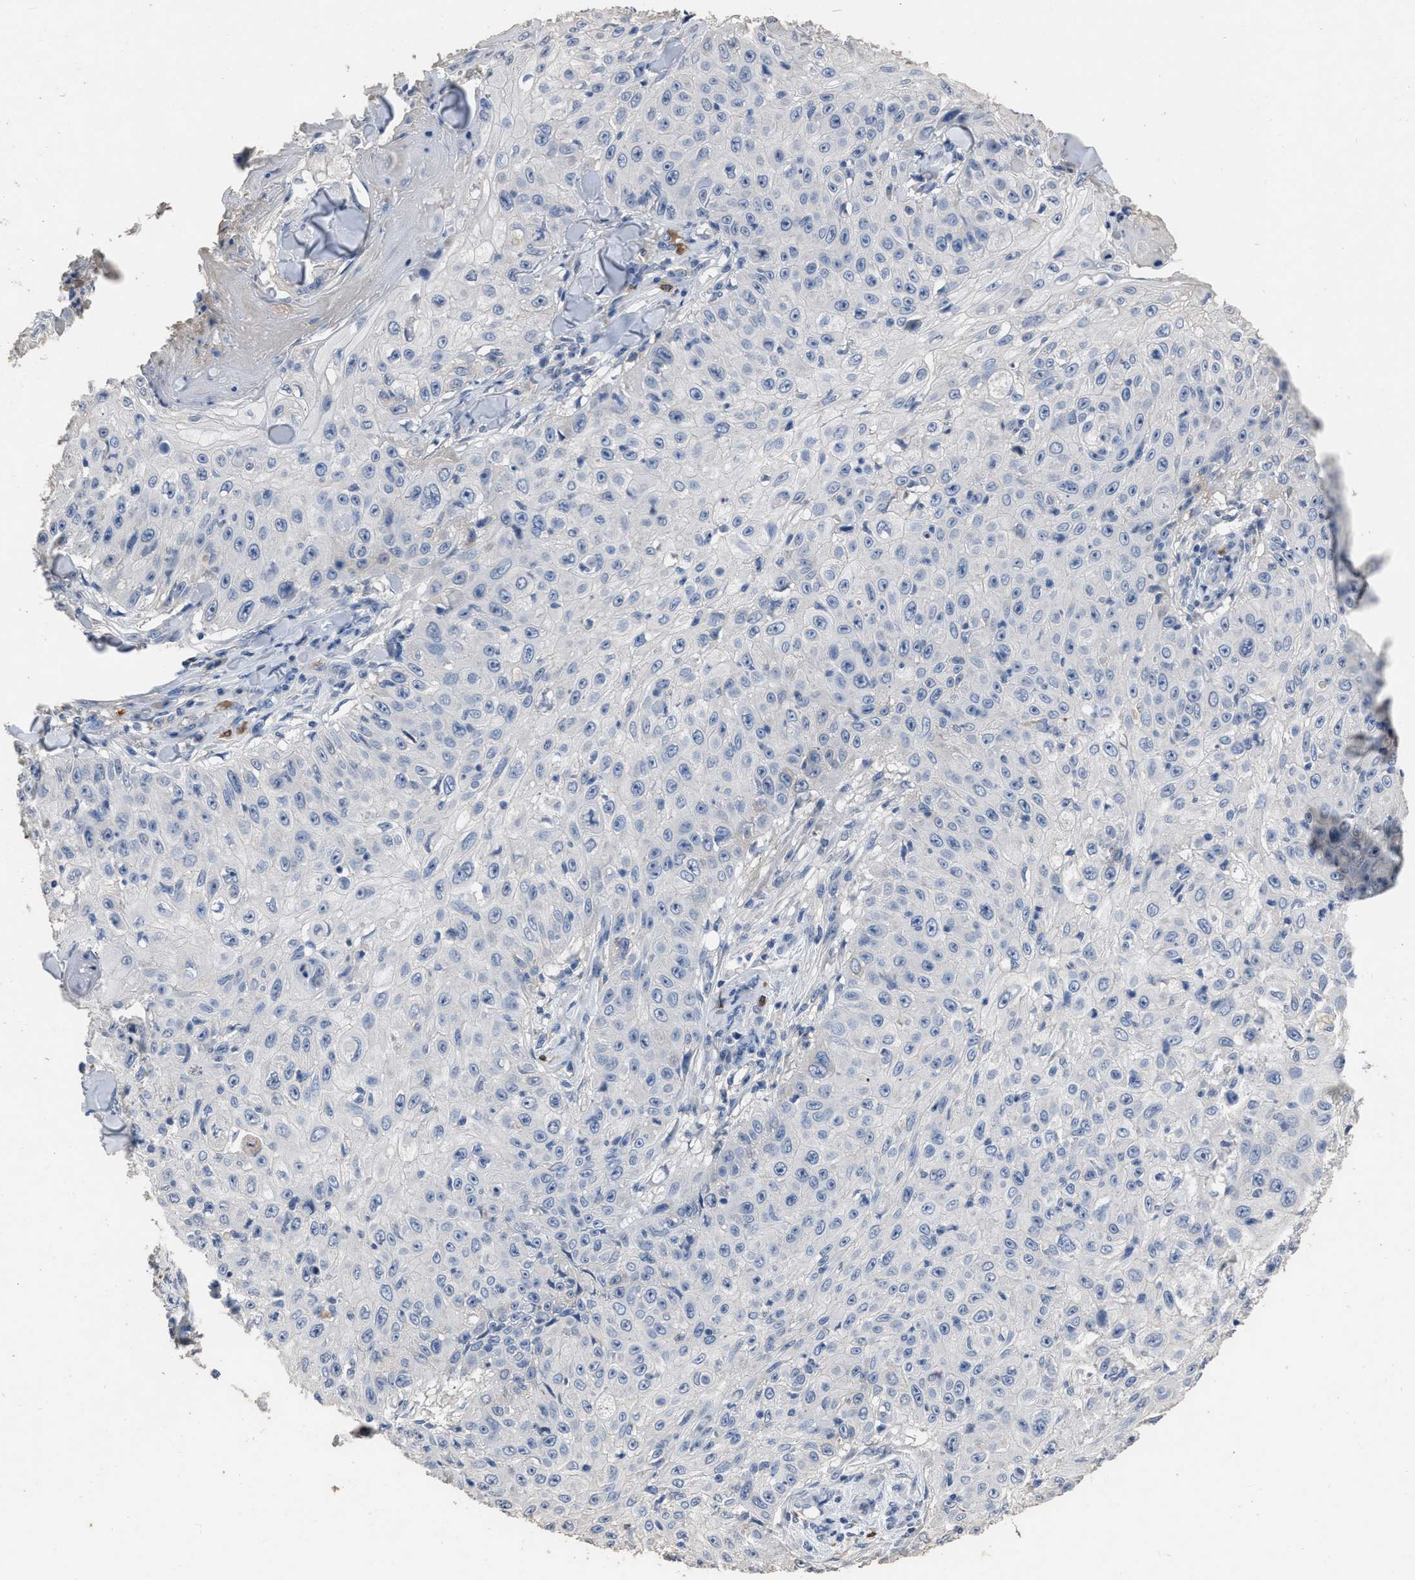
{"staining": {"intensity": "negative", "quantity": "none", "location": "none"}, "tissue": "skin cancer", "cell_type": "Tumor cells", "image_type": "cancer", "snomed": [{"axis": "morphology", "description": "Squamous cell carcinoma, NOS"}, {"axis": "topography", "description": "Skin"}], "caption": "A high-resolution image shows immunohistochemistry (IHC) staining of skin cancer (squamous cell carcinoma), which shows no significant expression in tumor cells.", "gene": "HABP2", "patient": {"sex": "male", "age": 86}}